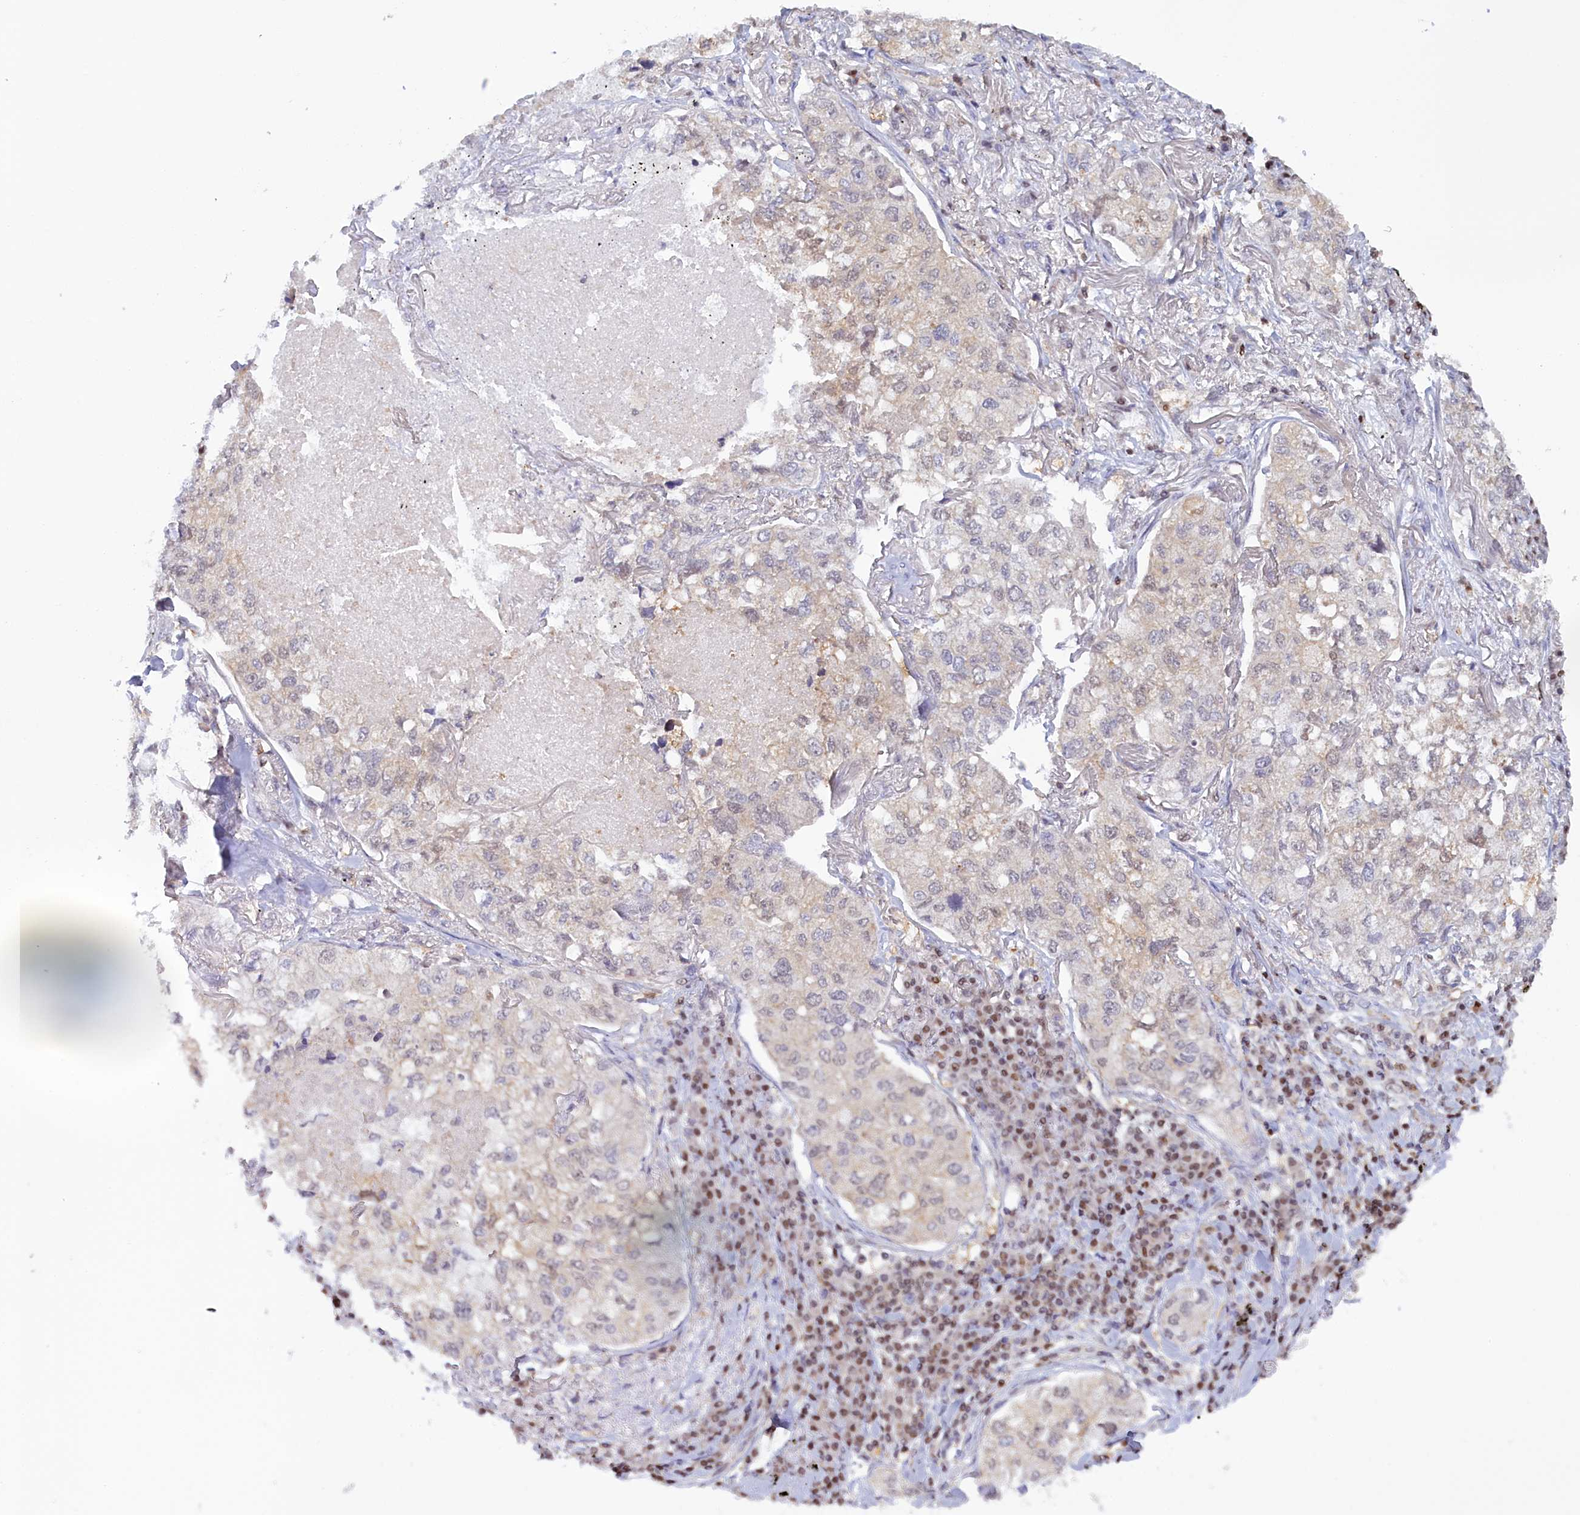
{"staining": {"intensity": "negative", "quantity": "none", "location": "none"}, "tissue": "lung cancer", "cell_type": "Tumor cells", "image_type": "cancer", "snomed": [{"axis": "morphology", "description": "Adenocarcinoma, NOS"}, {"axis": "topography", "description": "Lung"}], "caption": "High magnification brightfield microscopy of lung cancer stained with DAB (brown) and counterstained with hematoxylin (blue): tumor cells show no significant staining. (Brightfield microscopy of DAB (3,3'-diaminobenzidine) immunohistochemistry at high magnification).", "gene": "IZUMO2", "patient": {"sex": "male", "age": 65}}